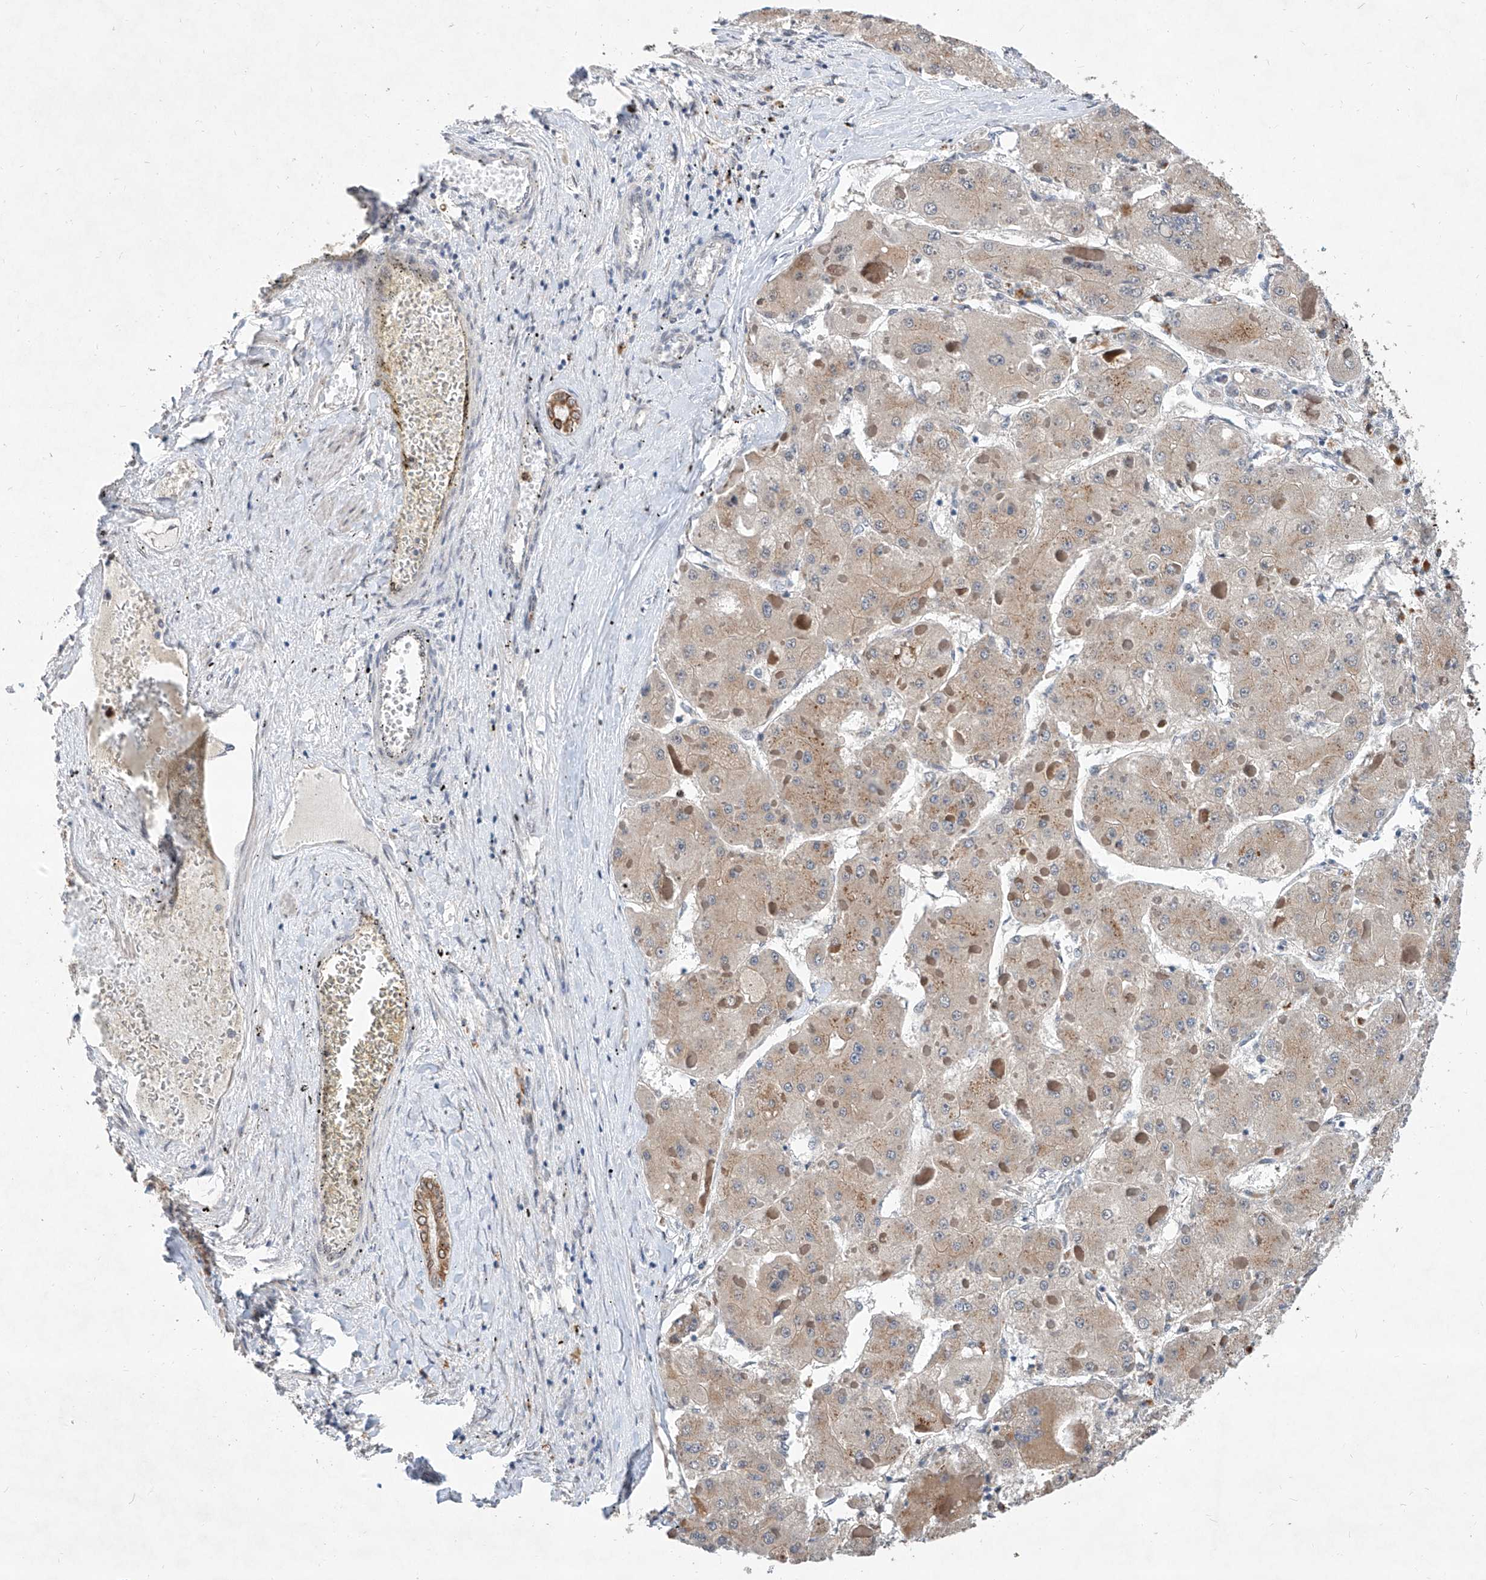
{"staining": {"intensity": "weak", "quantity": ">75%", "location": "cytoplasmic/membranous"}, "tissue": "liver cancer", "cell_type": "Tumor cells", "image_type": "cancer", "snomed": [{"axis": "morphology", "description": "Carcinoma, Hepatocellular, NOS"}, {"axis": "topography", "description": "Liver"}], "caption": "IHC micrograph of neoplastic tissue: human liver cancer stained using immunohistochemistry shows low levels of weak protein expression localized specifically in the cytoplasmic/membranous of tumor cells, appearing as a cytoplasmic/membranous brown color.", "gene": "MFSD4B", "patient": {"sex": "female", "age": 73}}